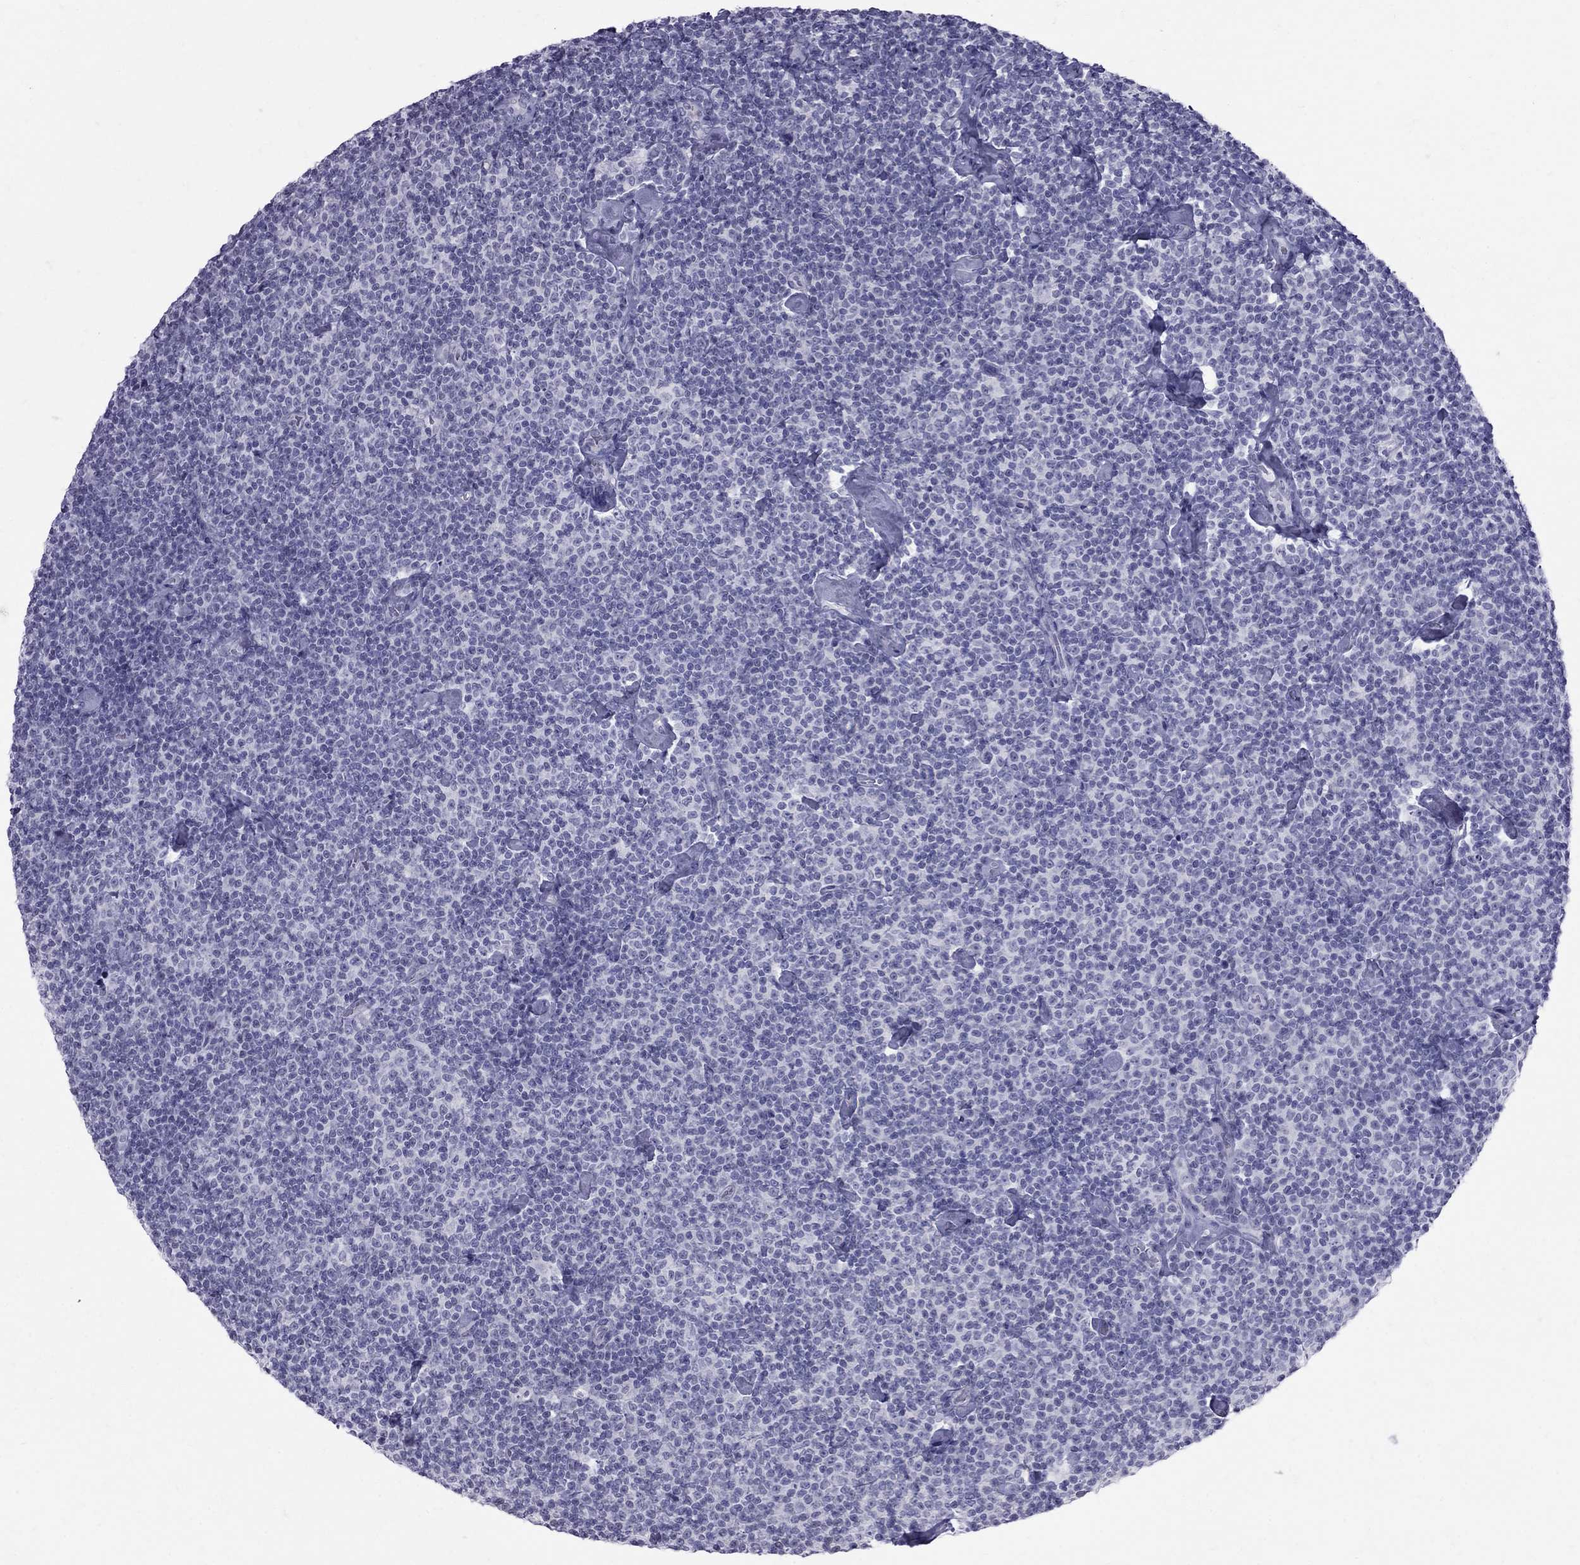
{"staining": {"intensity": "negative", "quantity": "none", "location": "none"}, "tissue": "lymphoma", "cell_type": "Tumor cells", "image_type": "cancer", "snomed": [{"axis": "morphology", "description": "Malignant lymphoma, non-Hodgkin's type, Low grade"}, {"axis": "topography", "description": "Lymph node"}], "caption": "Tumor cells are negative for brown protein staining in lymphoma. The staining is performed using DAB brown chromogen with nuclei counter-stained in using hematoxylin.", "gene": "MUC15", "patient": {"sex": "male", "age": 81}}